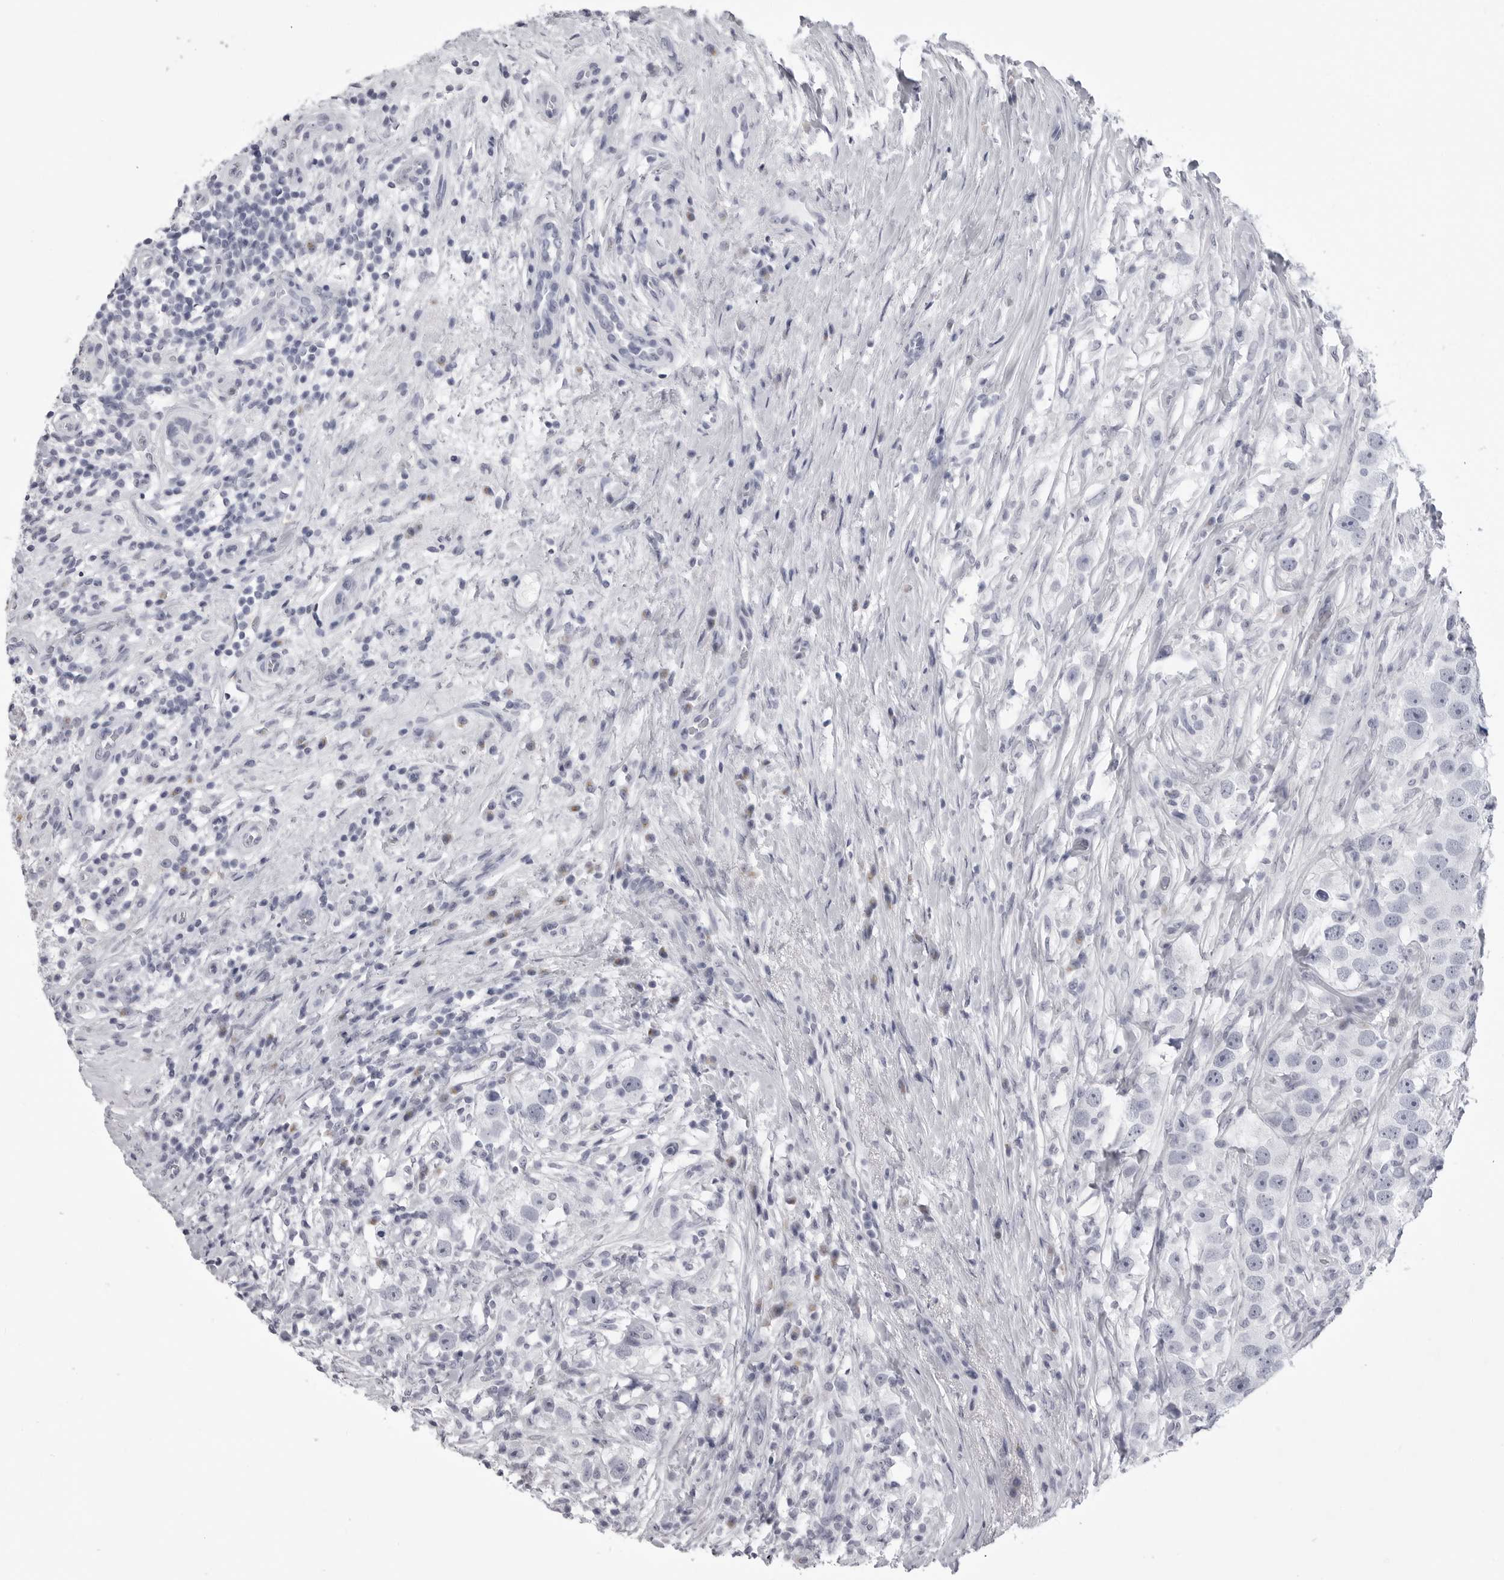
{"staining": {"intensity": "negative", "quantity": "none", "location": "none"}, "tissue": "testis cancer", "cell_type": "Tumor cells", "image_type": "cancer", "snomed": [{"axis": "morphology", "description": "Seminoma, NOS"}, {"axis": "topography", "description": "Testis"}], "caption": "Immunohistochemistry (IHC) of testis cancer (seminoma) demonstrates no expression in tumor cells.", "gene": "LGALS4", "patient": {"sex": "male", "age": 49}}